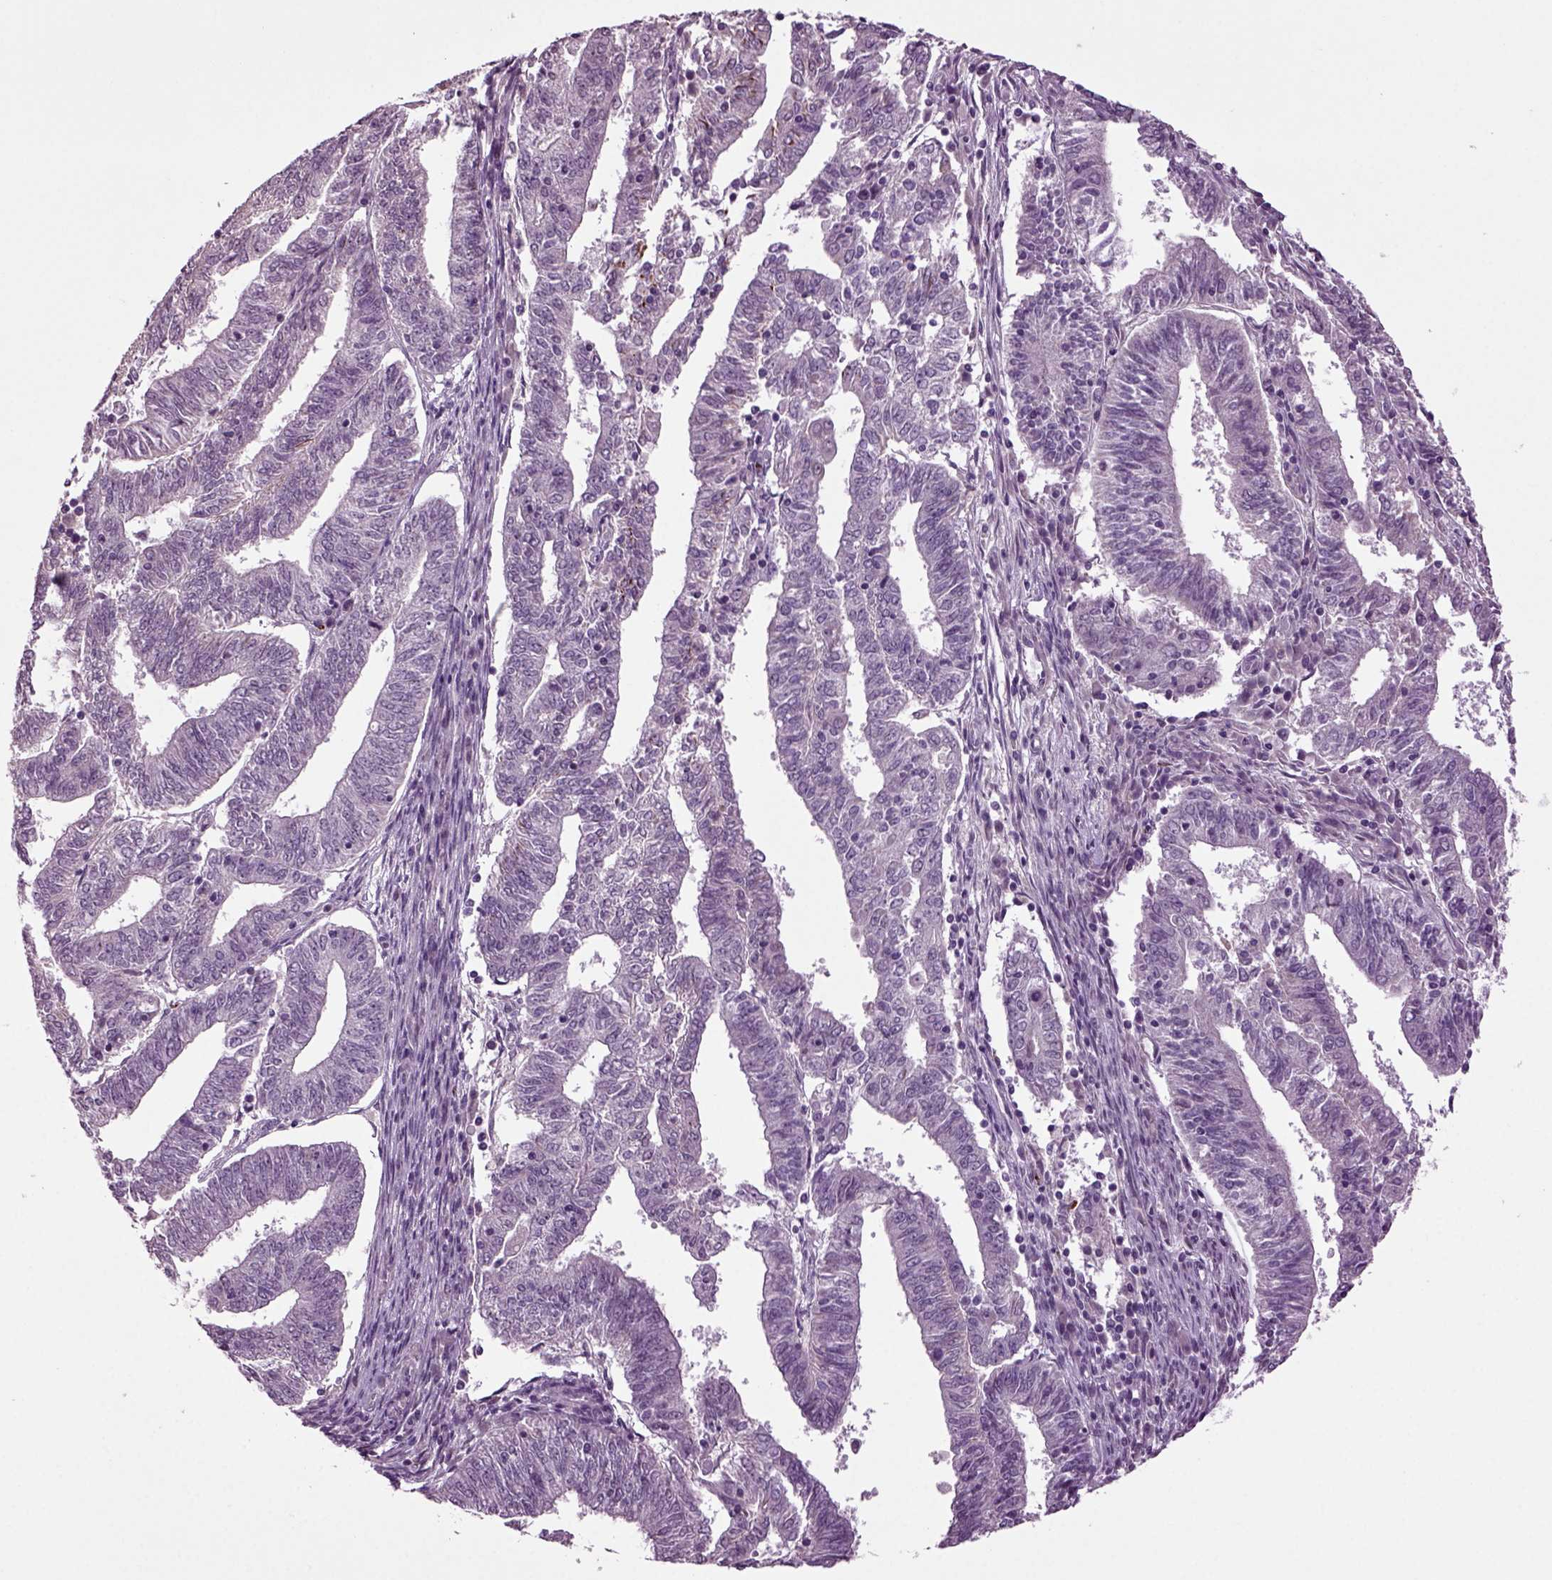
{"staining": {"intensity": "negative", "quantity": "none", "location": "none"}, "tissue": "endometrial cancer", "cell_type": "Tumor cells", "image_type": "cancer", "snomed": [{"axis": "morphology", "description": "Adenocarcinoma, NOS"}, {"axis": "topography", "description": "Endometrium"}], "caption": "High power microscopy histopathology image of an immunohistochemistry (IHC) image of endometrial cancer, revealing no significant expression in tumor cells.", "gene": "SLC17A6", "patient": {"sex": "female", "age": 82}}